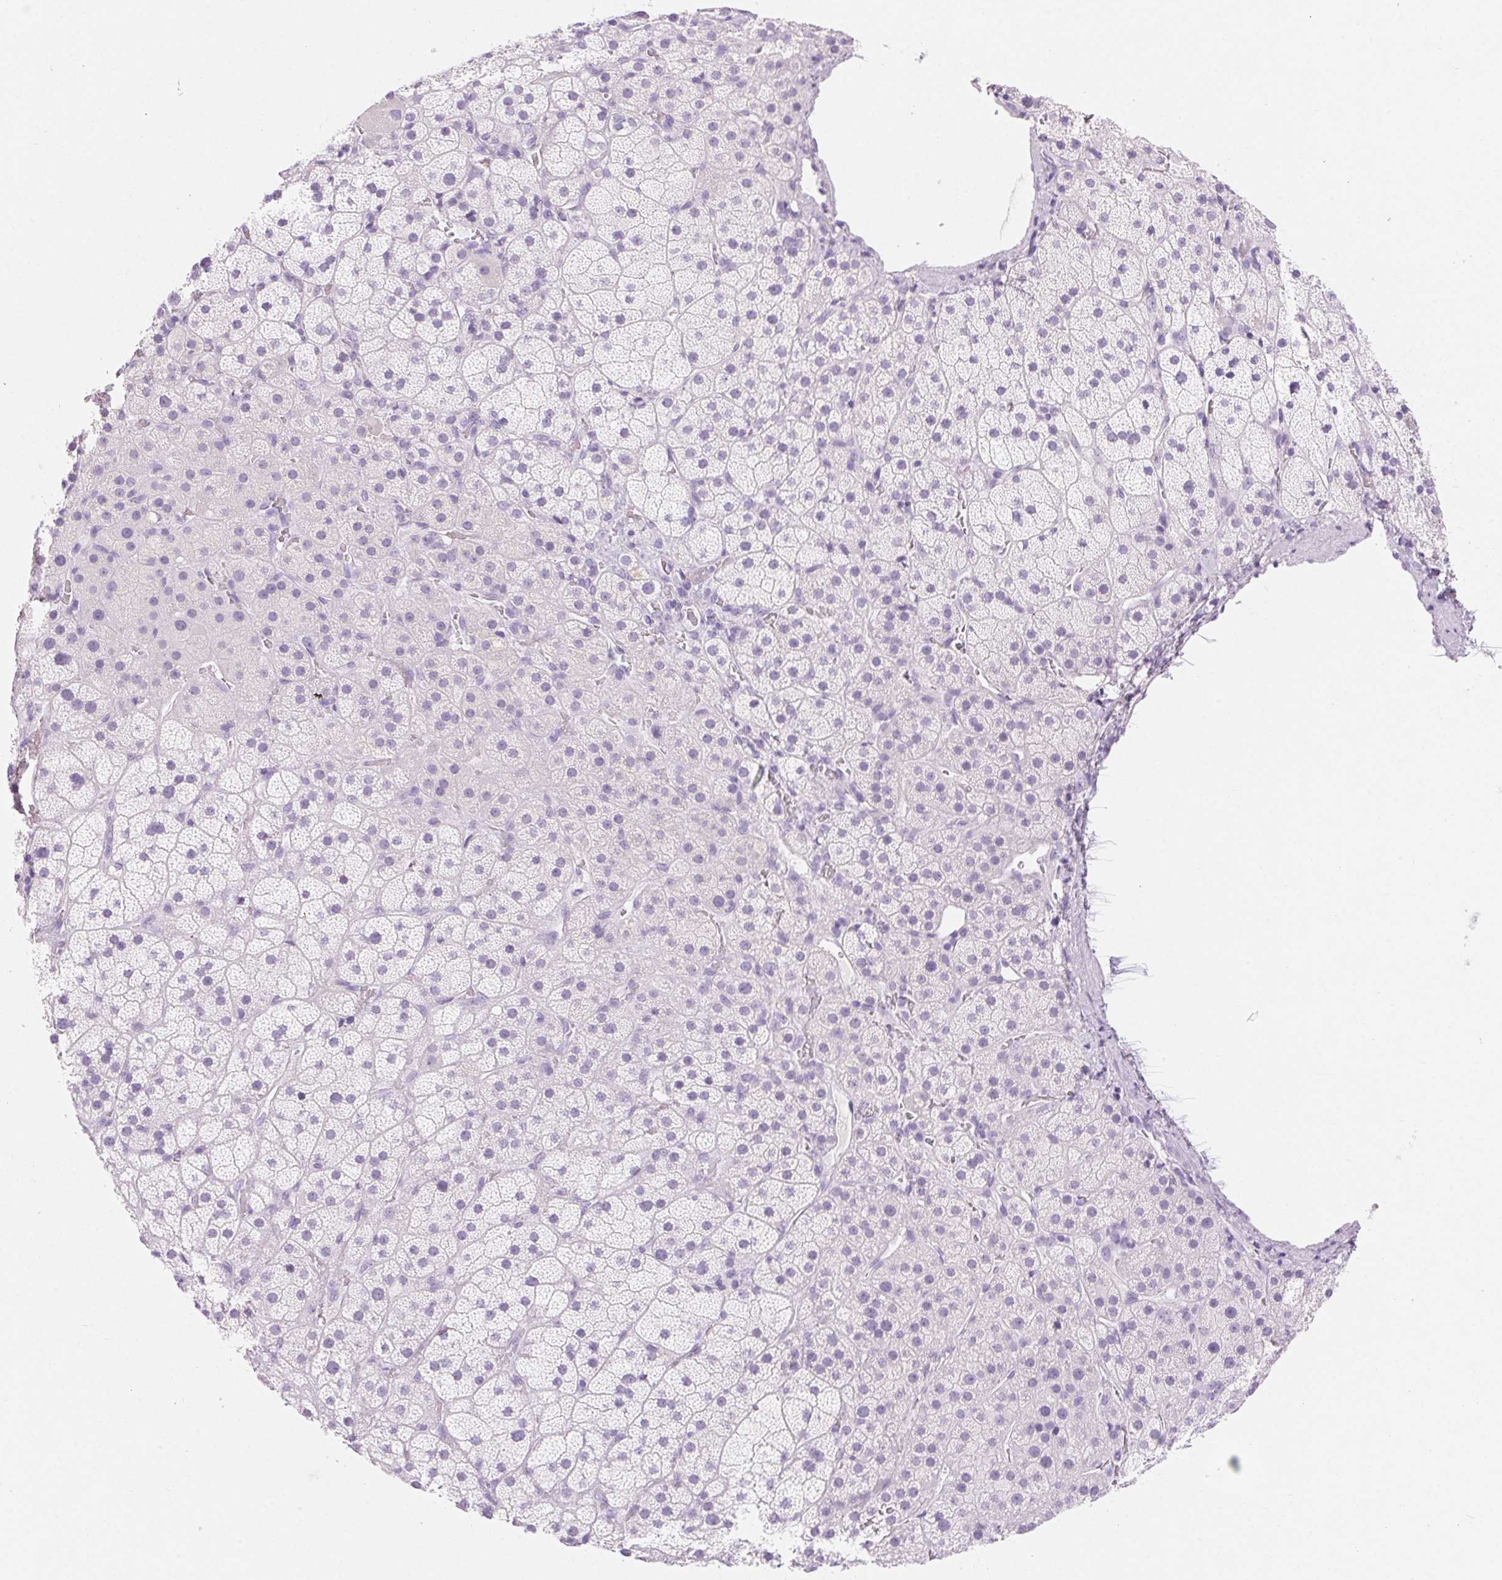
{"staining": {"intensity": "negative", "quantity": "none", "location": "none"}, "tissue": "adrenal gland", "cell_type": "Glandular cells", "image_type": "normal", "snomed": [{"axis": "morphology", "description": "Normal tissue, NOS"}, {"axis": "topography", "description": "Adrenal gland"}], "caption": "Immunohistochemistry of normal adrenal gland exhibits no positivity in glandular cells.", "gene": "CLDN16", "patient": {"sex": "male", "age": 57}}